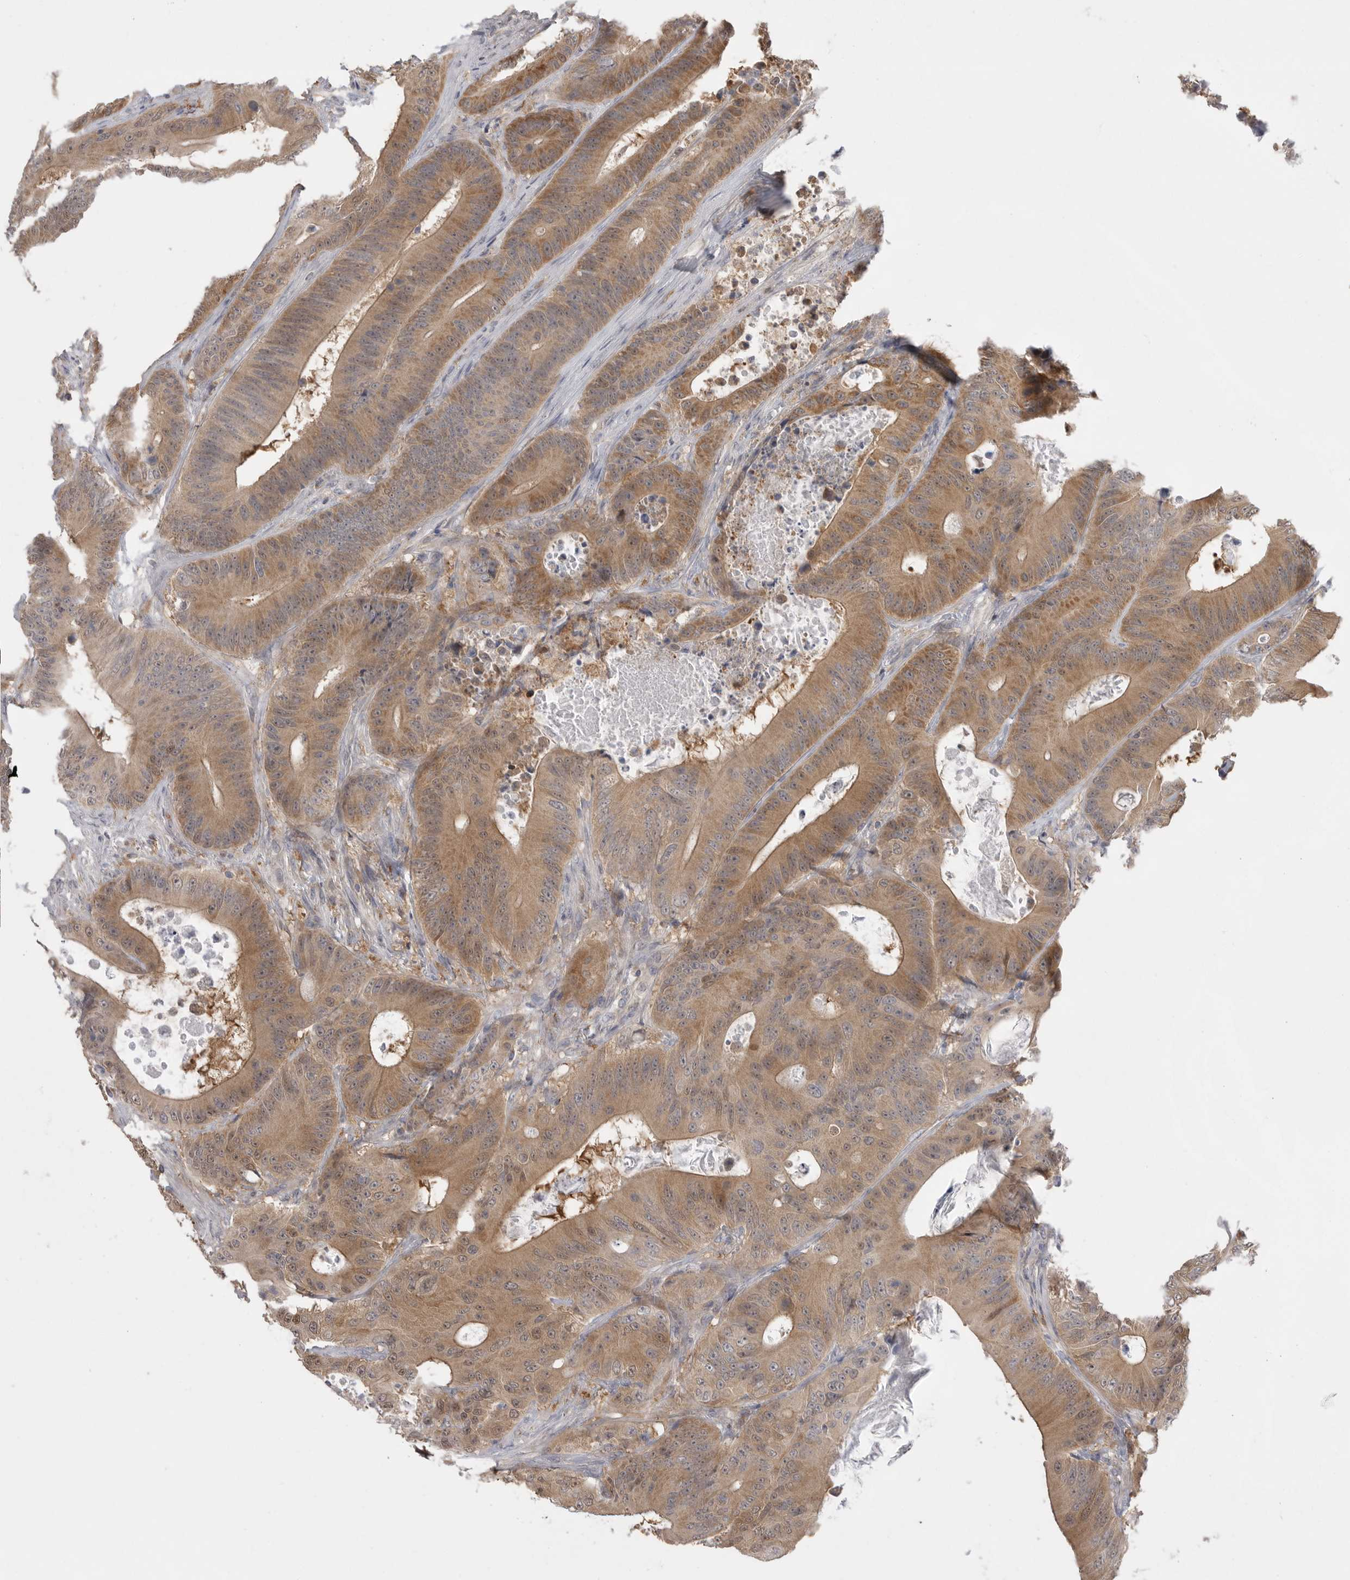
{"staining": {"intensity": "moderate", "quantity": ">75%", "location": "cytoplasmic/membranous"}, "tissue": "colorectal cancer", "cell_type": "Tumor cells", "image_type": "cancer", "snomed": [{"axis": "morphology", "description": "Adenocarcinoma, NOS"}, {"axis": "topography", "description": "Colon"}], "caption": "Protein staining of colorectal cancer (adenocarcinoma) tissue reveals moderate cytoplasmic/membranous expression in about >75% of tumor cells.", "gene": "KYAT3", "patient": {"sex": "male", "age": 83}}